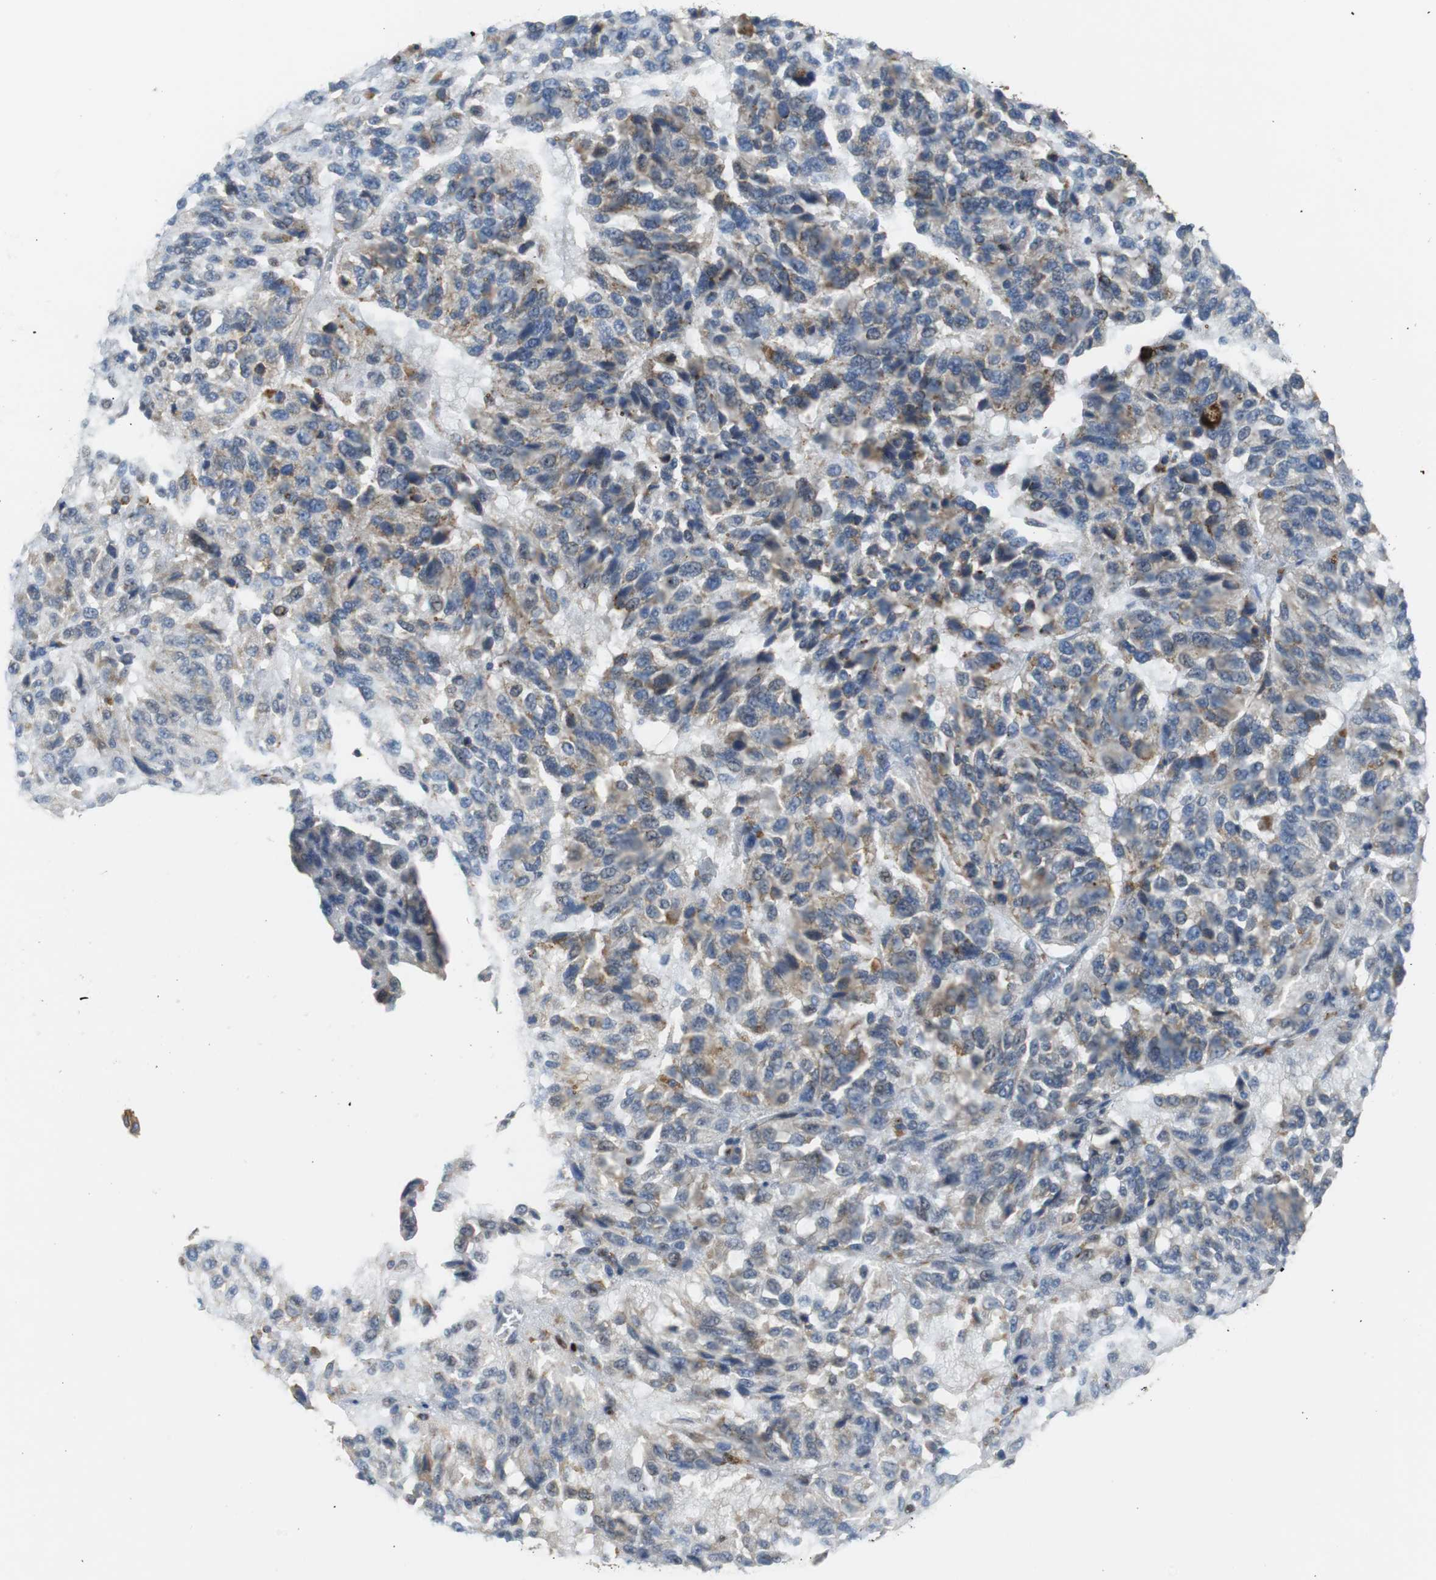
{"staining": {"intensity": "negative", "quantity": "none", "location": "none"}, "tissue": "melanoma", "cell_type": "Tumor cells", "image_type": "cancer", "snomed": [{"axis": "morphology", "description": "Malignant melanoma, Metastatic site"}, {"axis": "topography", "description": "Lung"}], "caption": "Immunohistochemistry micrograph of human malignant melanoma (metastatic site) stained for a protein (brown), which reveals no staining in tumor cells.", "gene": "PDIA4", "patient": {"sex": "male", "age": 64}}